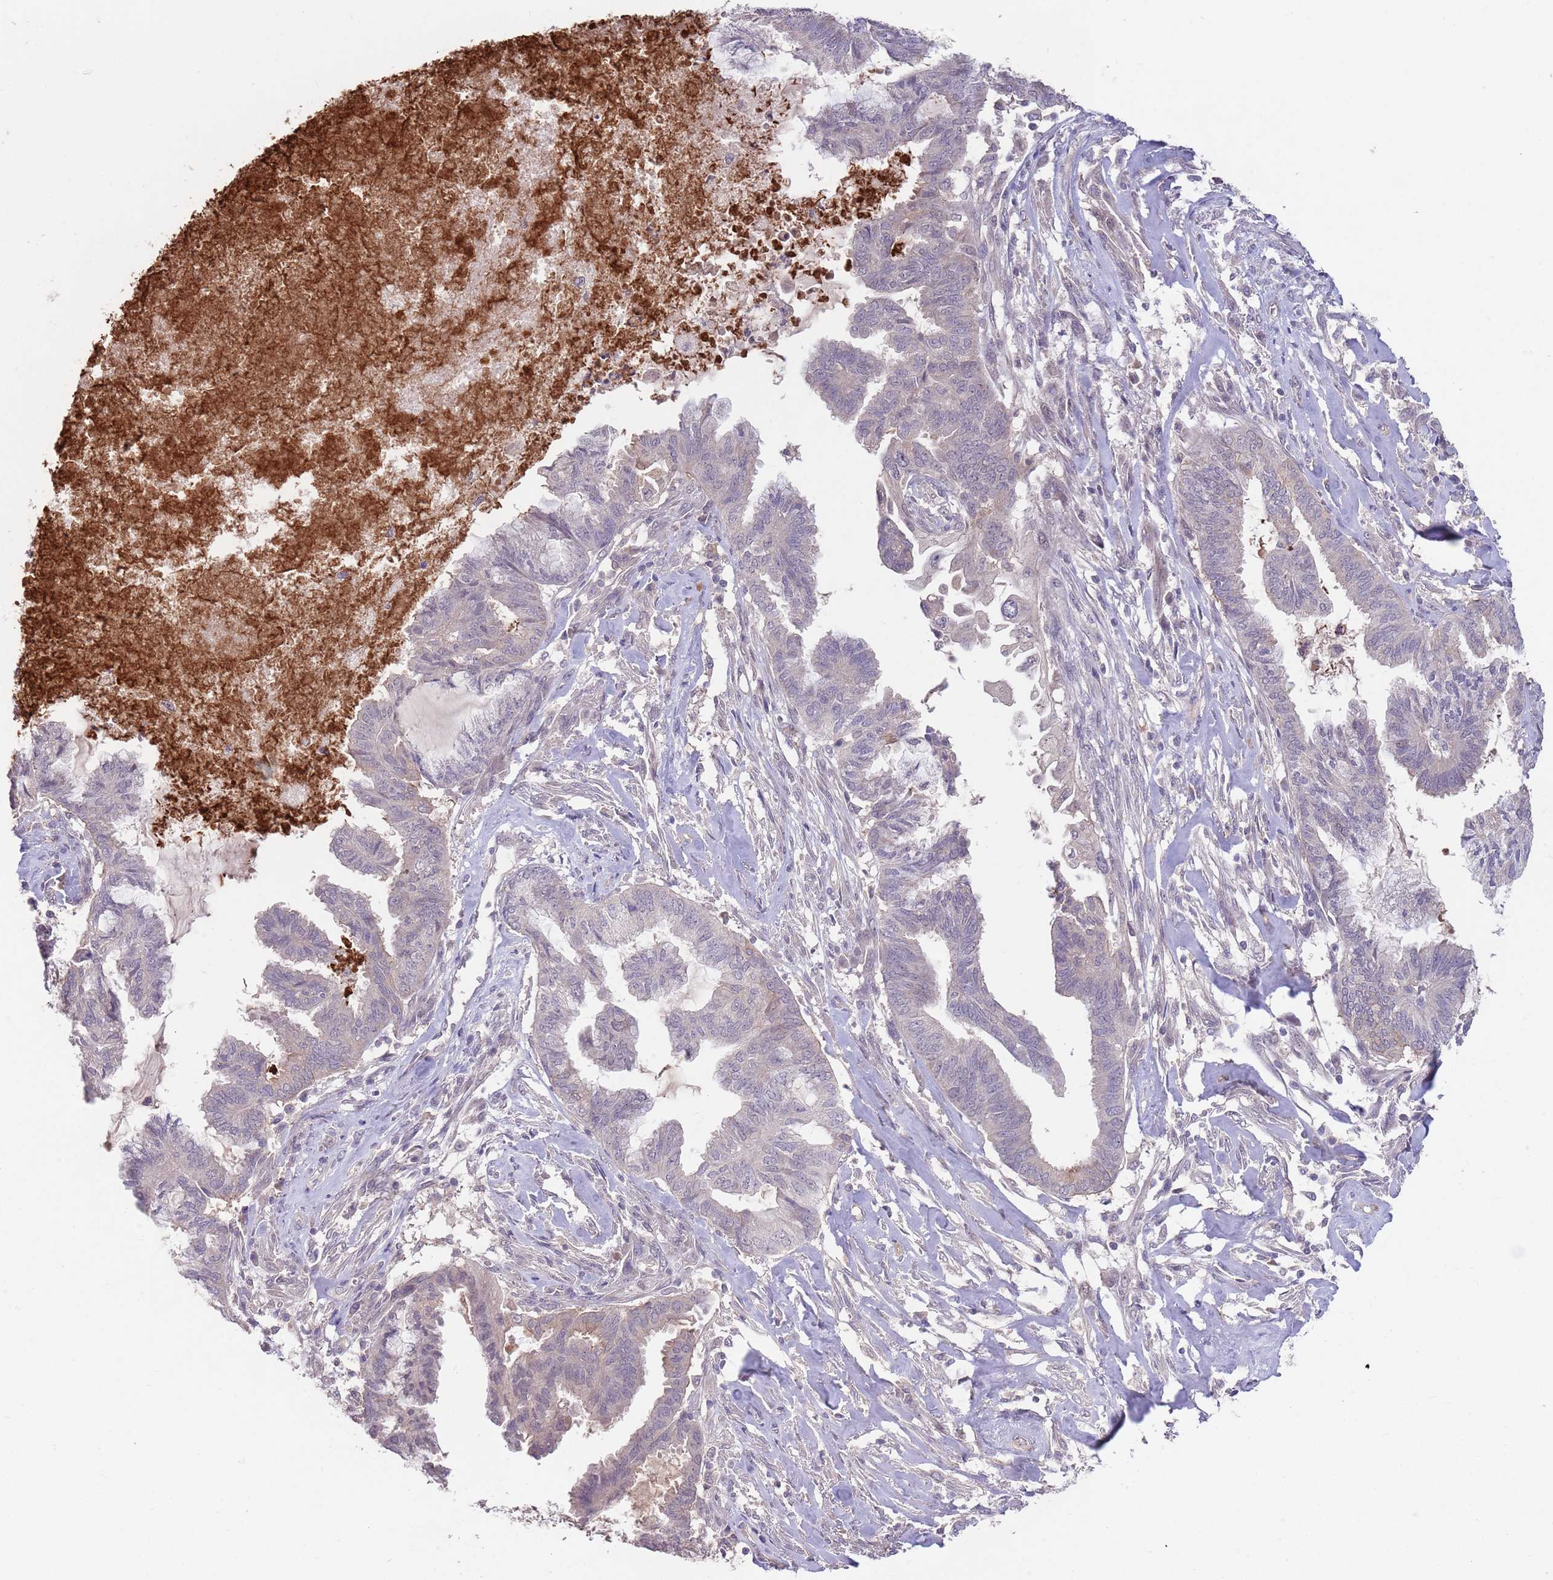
{"staining": {"intensity": "negative", "quantity": "none", "location": "none"}, "tissue": "endometrial cancer", "cell_type": "Tumor cells", "image_type": "cancer", "snomed": [{"axis": "morphology", "description": "Adenocarcinoma, NOS"}, {"axis": "topography", "description": "Endometrium"}], "caption": "Tumor cells show no significant protein staining in adenocarcinoma (endometrial).", "gene": "MEI1", "patient": {"sex": "female", "age": 86}}